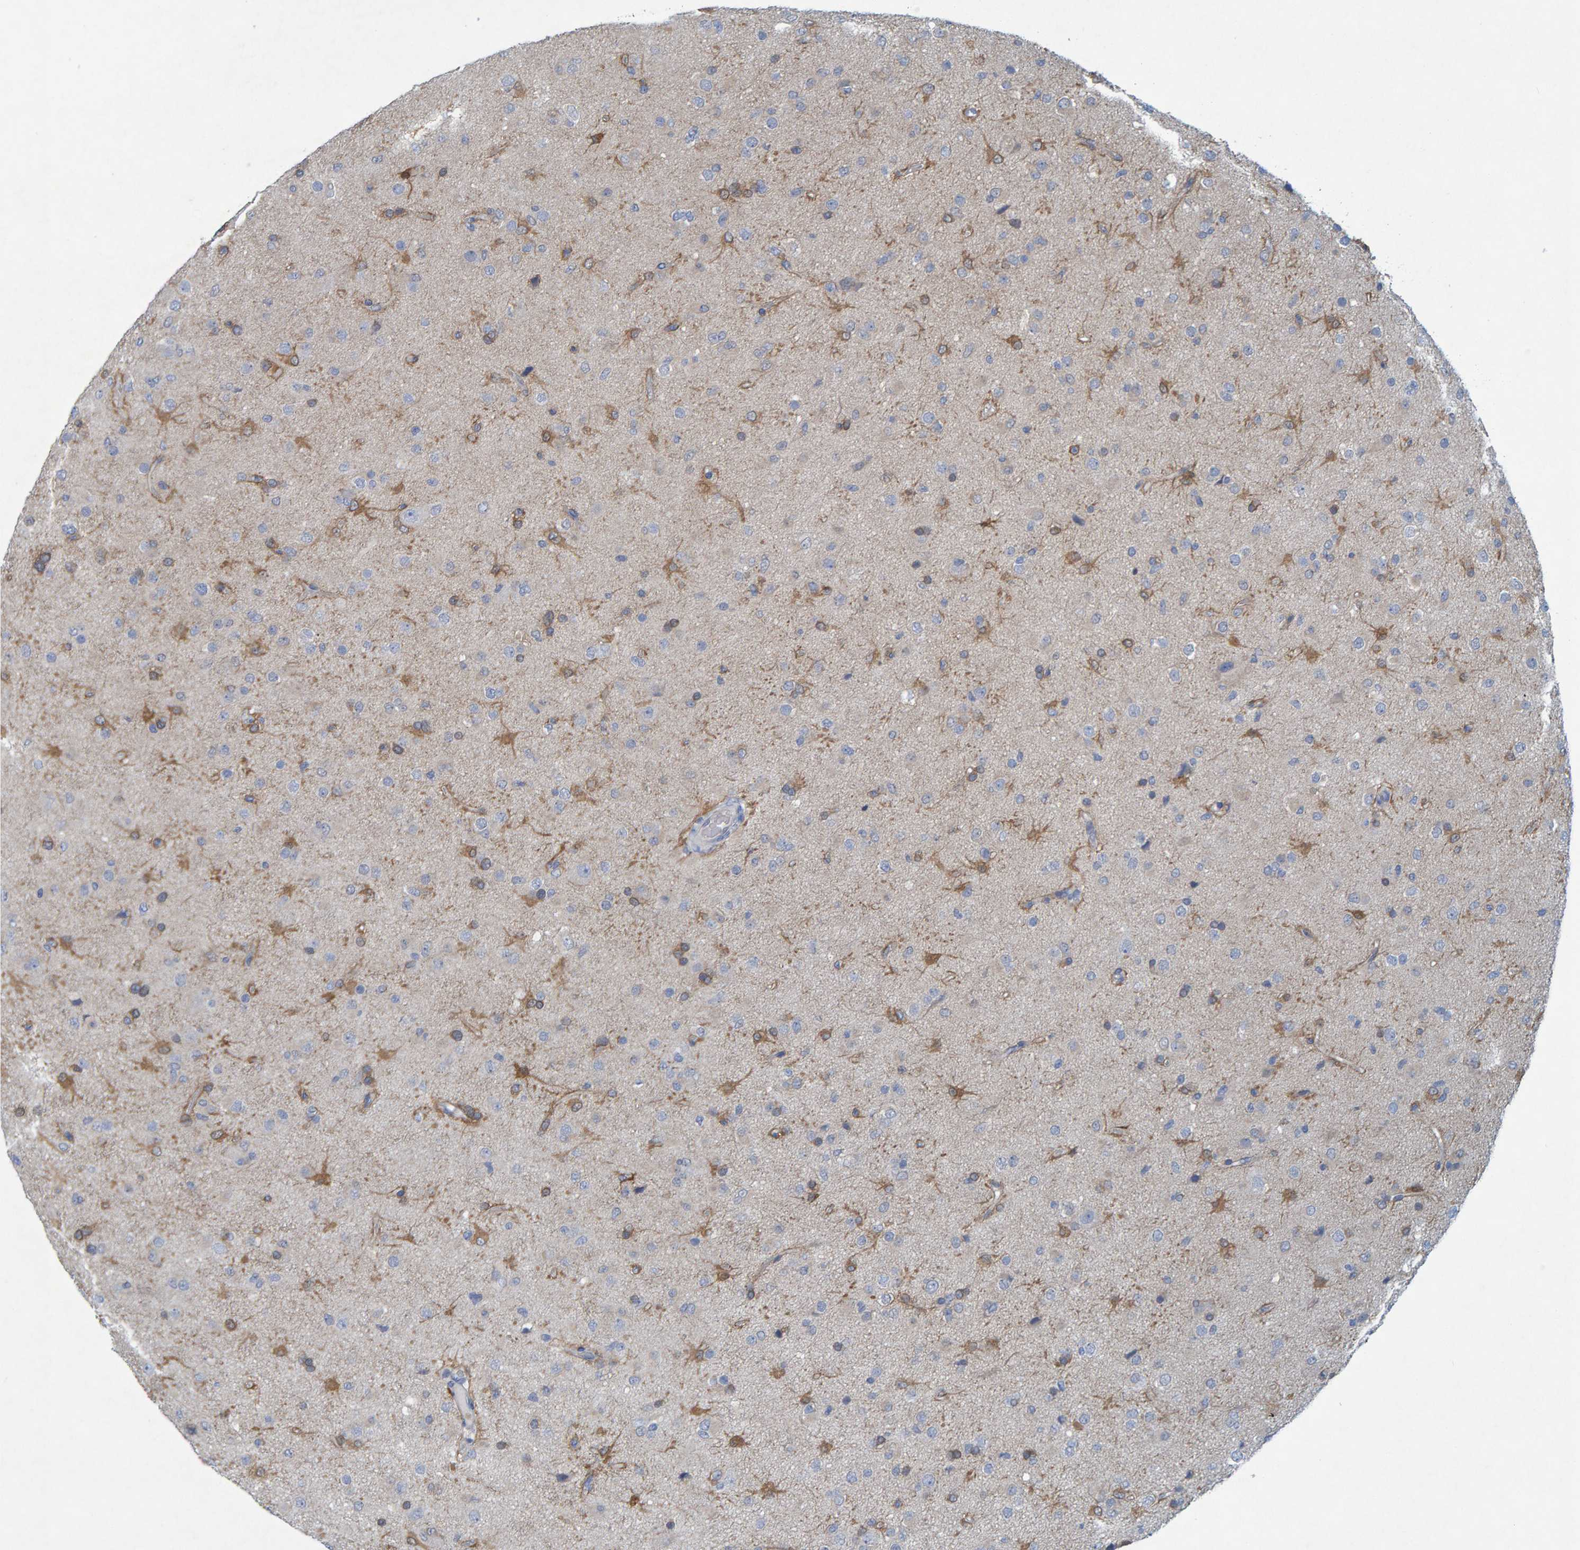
{"staining": {"intensity": "negative", "quantity": "none", "location": "none"}, "tissue": "glioma", "cell_type": "Tumor cells", "image_type": "cancer", "snomed": [{"axis": "morphology", "description": "Glioma, malignant, Low grade"}, {"axis": "topography", "description": "Brain"}], "caption": "Tumor cells show no significant protein expression in glioma. (DAB immunohistochemistry with hematoxylin counter stain).", "gene": "ALAD", "patient": {"sex": "male", "age": 65}}